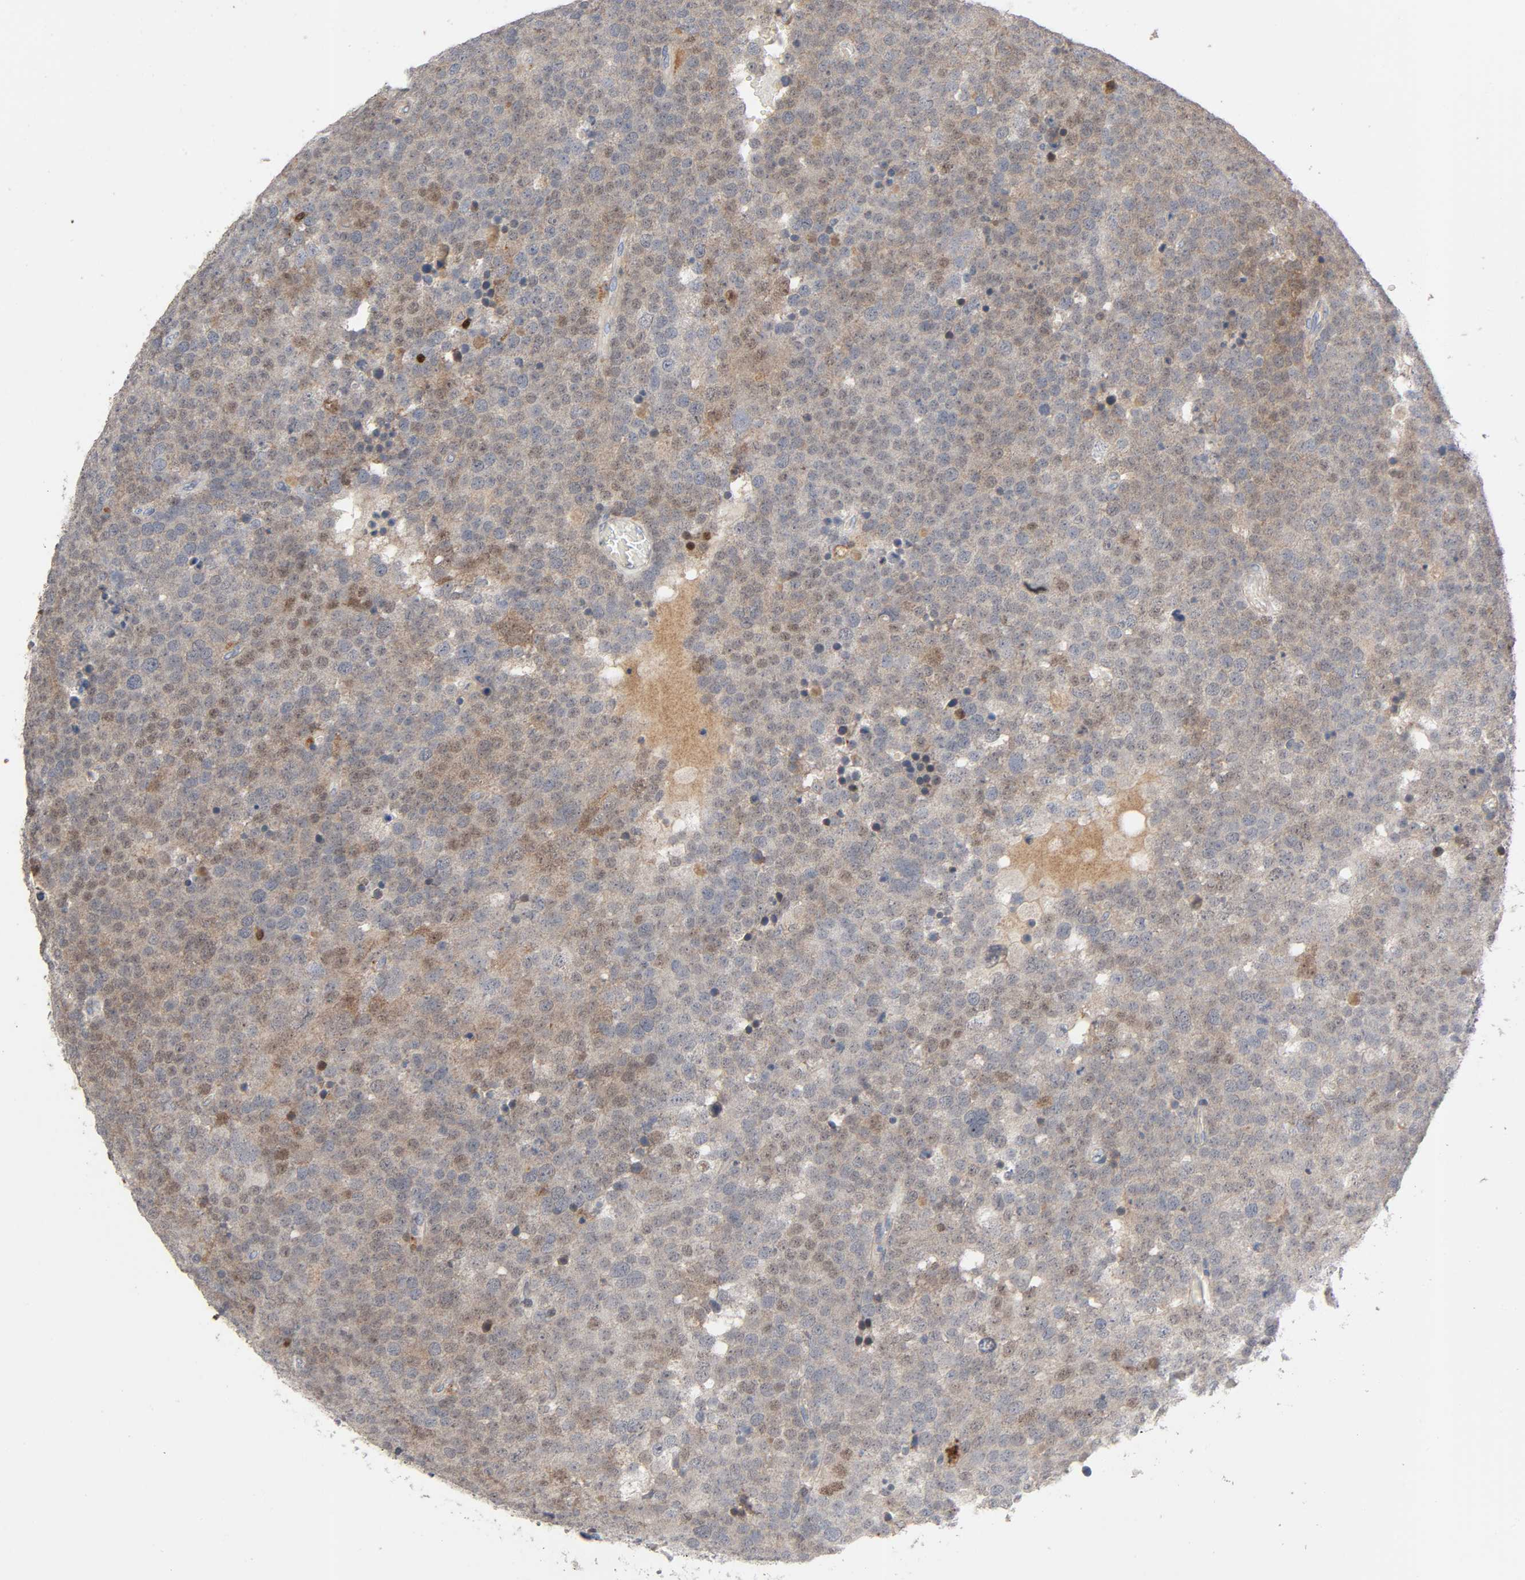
{"staining": {"intensity": "weak", "quantity": "25%-75%", "location": "cytoplasmic/membranous,nuclear"}, "tissue": "testis cancer", "cell_type": "Tumor cells", "image_type": "cancer", "snomed": [{"axis": "morphology", "description": "Seminoma, NOS"}, {"axis": "topography", "description": "Testis"}], "caption": "DAB (3,3'-diaminobenzidine) immunohistochemical staining of seminoma (testis) reveals weak cytoplasmic/membranous and nuclear protein staining in about 25%-75% of tumor cells.", "gene": "CDK6", "patient": {"sex": "male", "age": 71}}